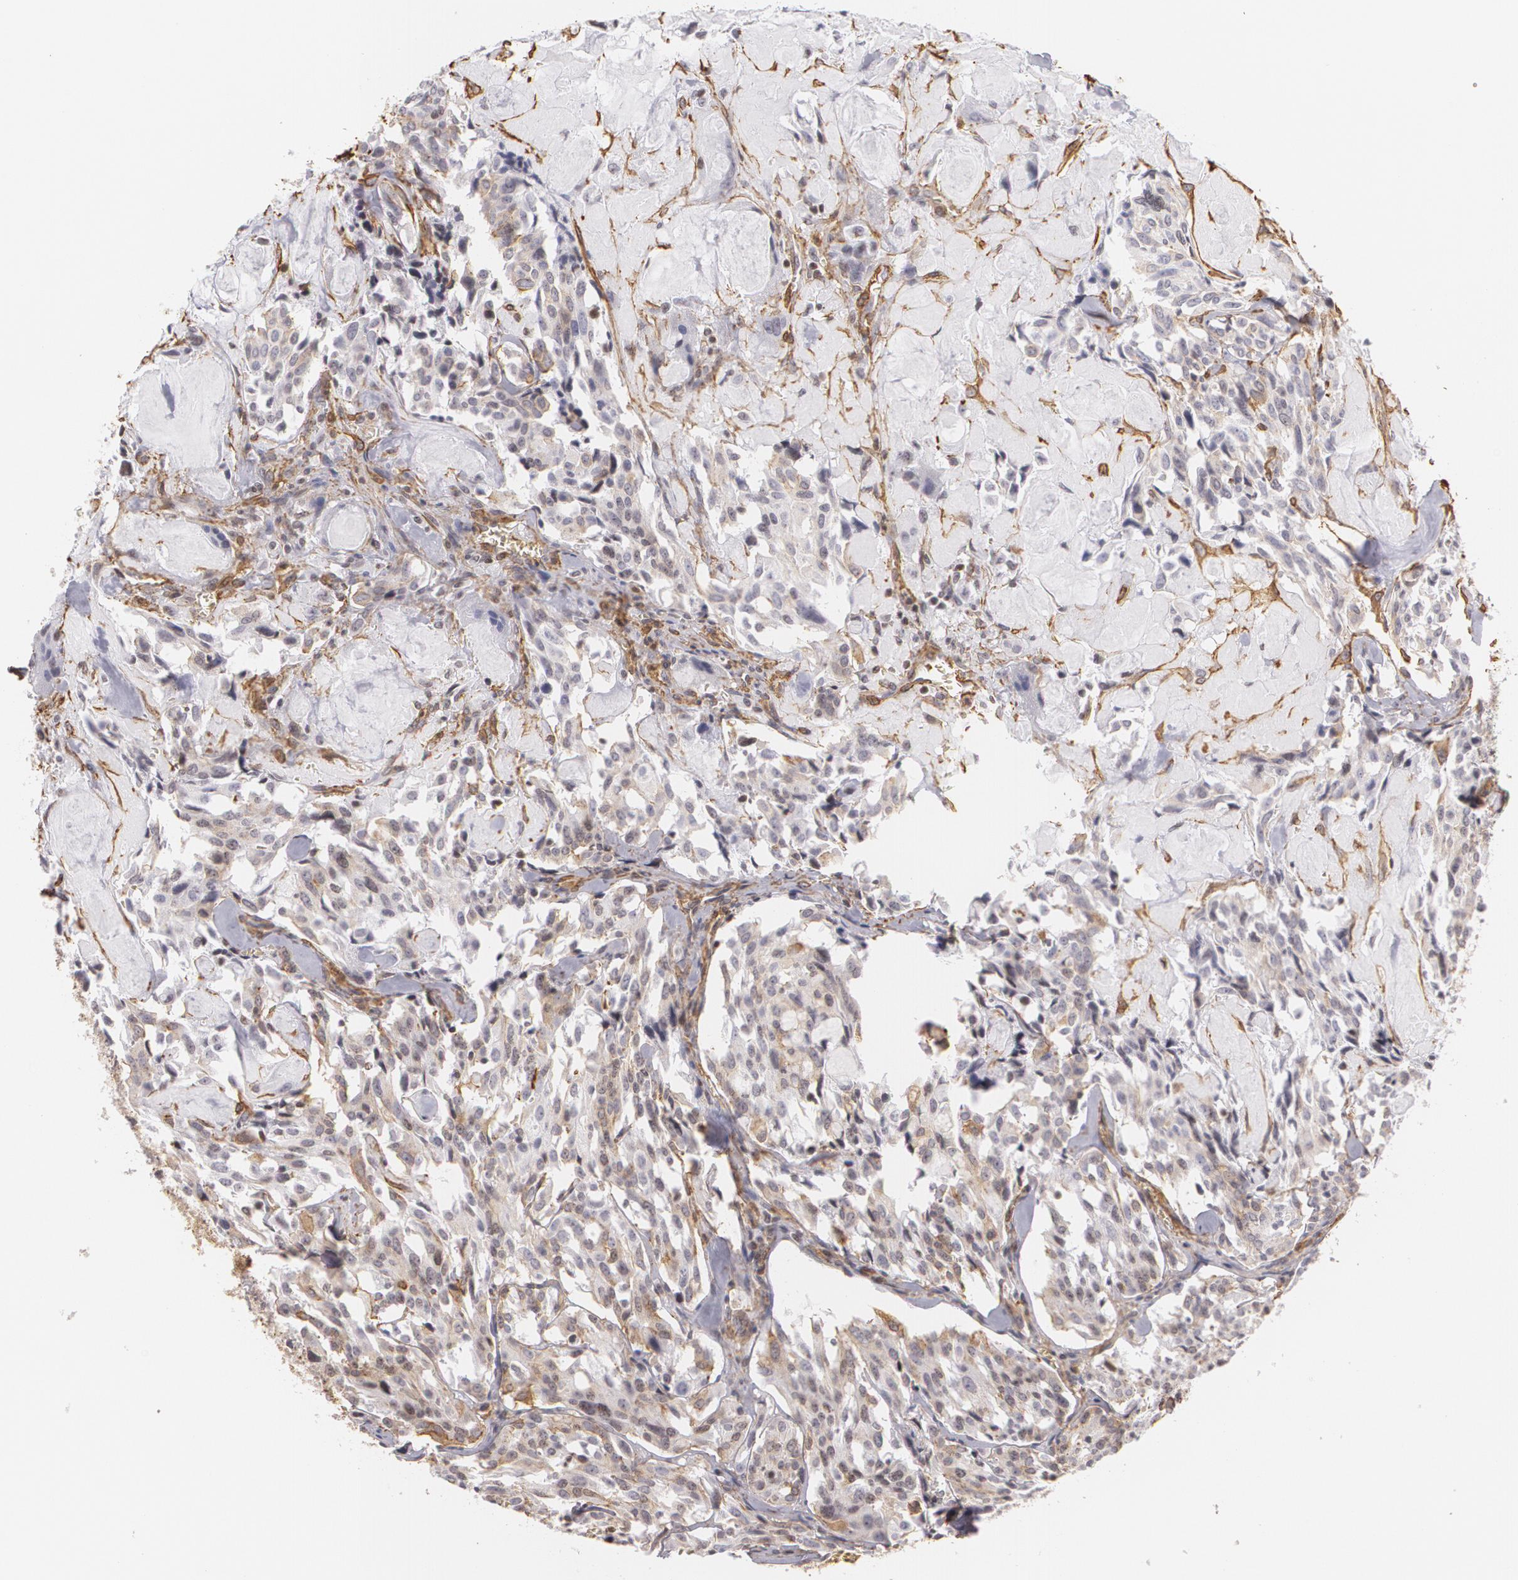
{"staining": {"intensity": "weak", "quantity": "25%-75%", "location": "cytoplasmic/membranous"}, "tissue": "thyroid cancer", "cell_type": "Tumor cells", "image_type": "cancer", "snomed": [{"axis": "morphology", "description": "Carcinoma, NOS"}, {"axis": "morphology", "description": "Carcinoid, malignant, NOS"}, {"axis": "topography", "description": "Thyroid gland"}], "caption": "DAB immunohistochemical staining of carcinoma (thyroid) shows weak cytoplasmic/membranous protein staining in approximately 25%-75% of tumor cells.", "gene": "VAMP1", "patient": {"sex": "male", "age": 33}}